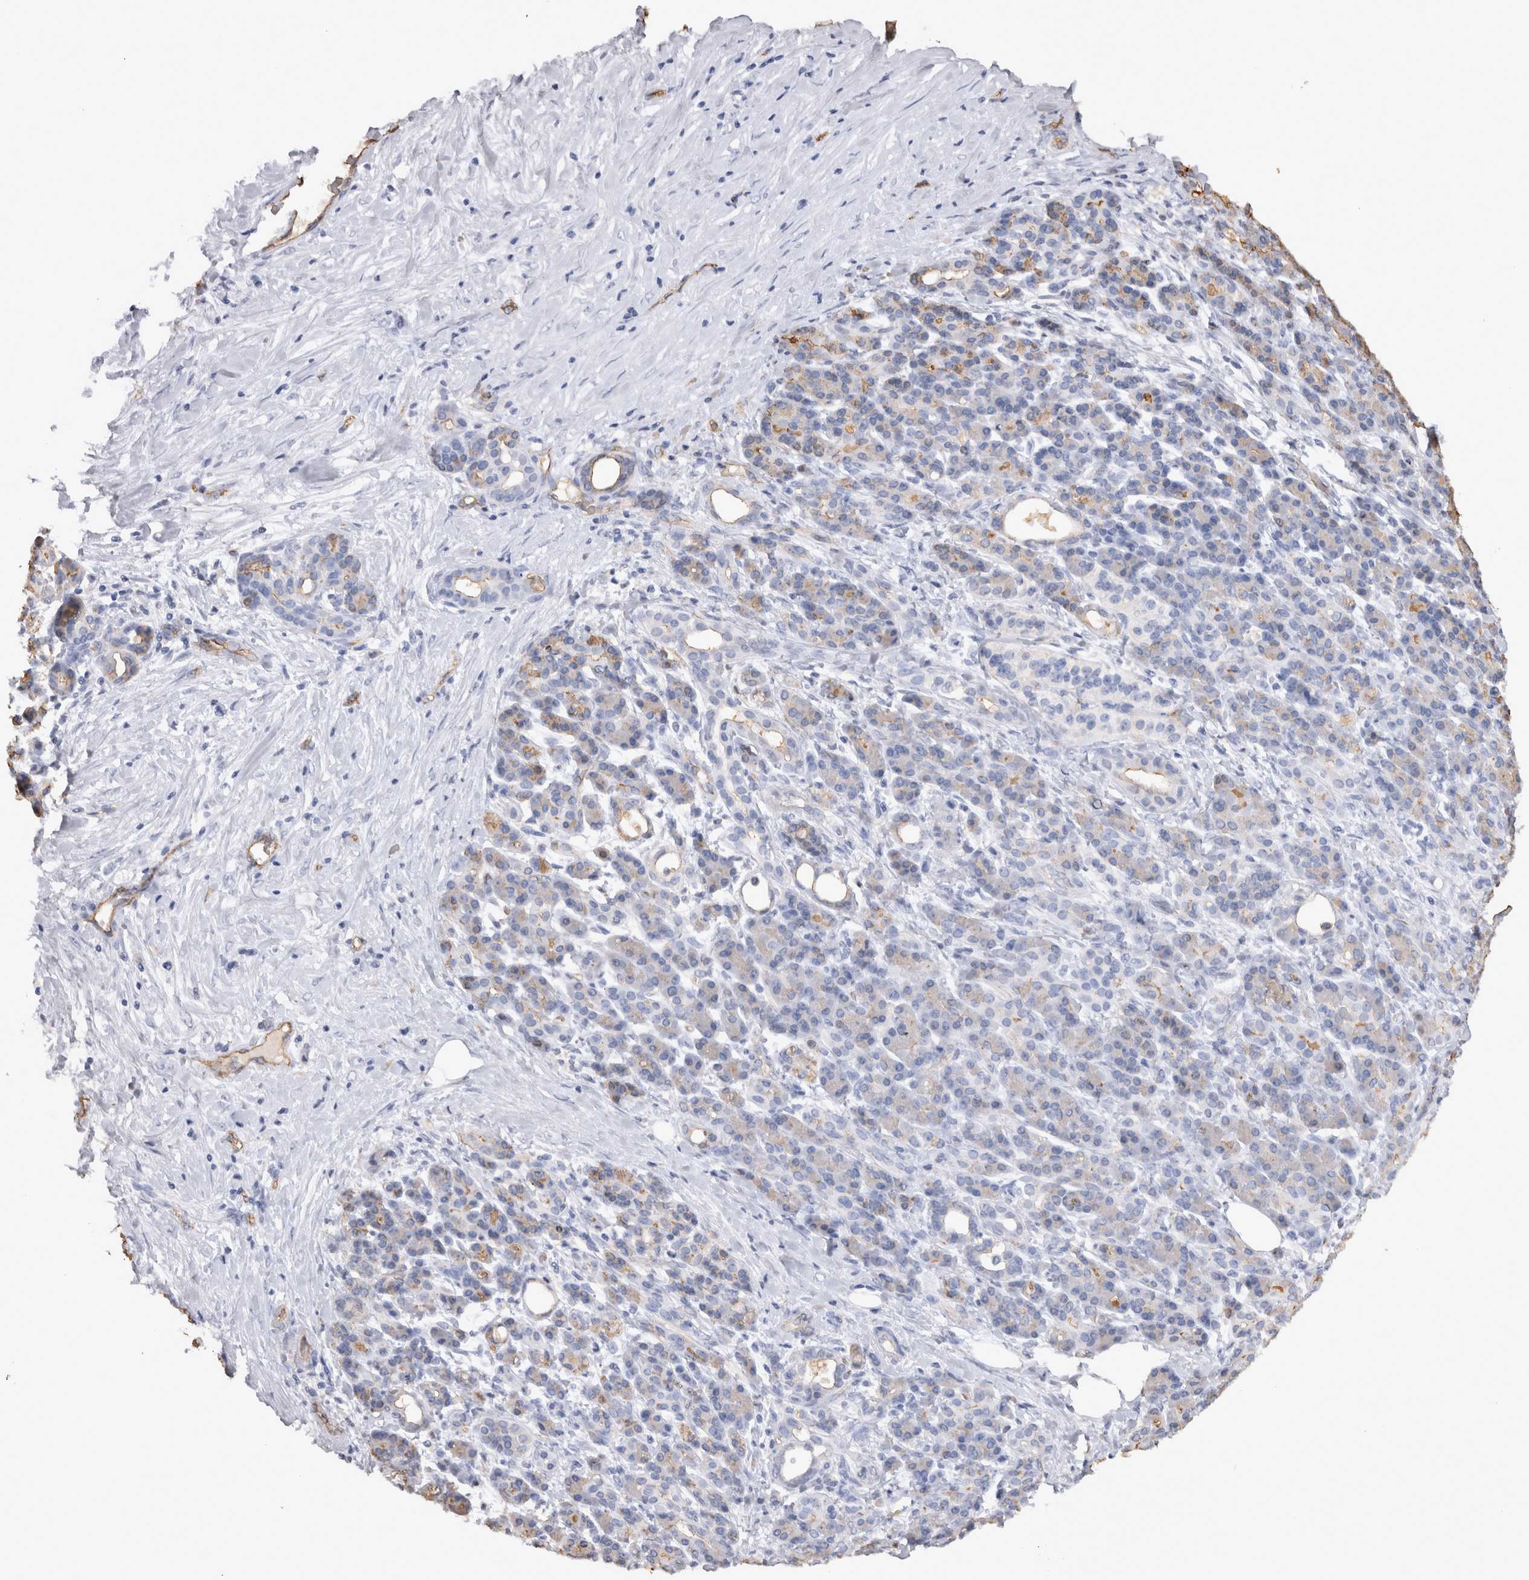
{"staining": {"intensity": "weak", "quantity": "<25%", "location": "cytoplasmic/membranous"}, "tissue": "pancreatic cancer", "cell_type": "Tumor cells", "image_type": "cancer", "snomed": [{"axis": "morphology", "description": "Adenocarcinoma, NOS"}, {"axis": "topography", "description": "Pancreas"}], "caption": "Immunohistochemical staining of pancreatic adenocarcinoma displays no significant staining in tumor cells.", "gene": "IL17RC", "patient": {"sex": "female", "age": 77}}